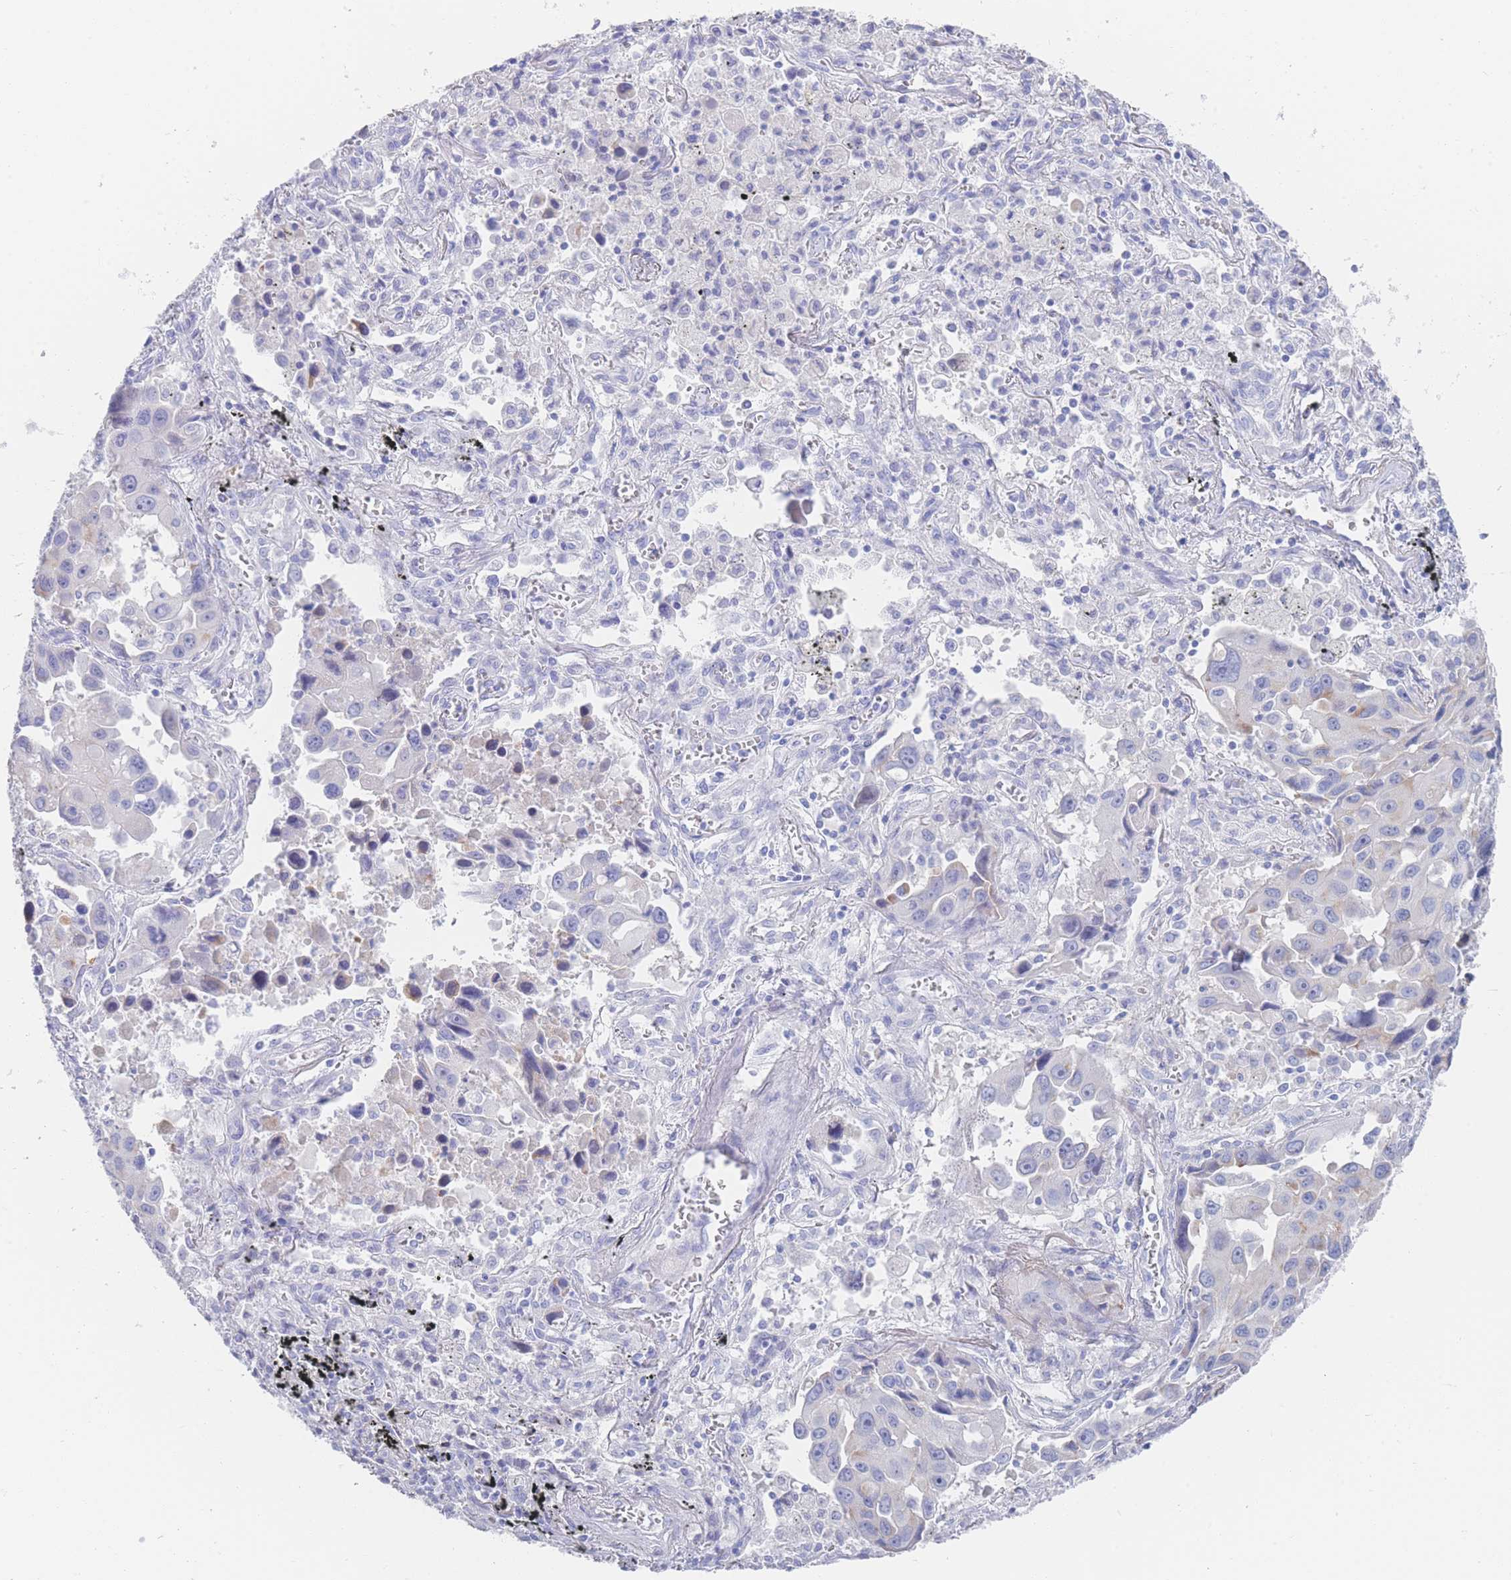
{"staining": {"intensity": "negative", "quantity": "none", "location": "none"}, "tissue": "lung cancer", "cell_type": "Tumor cells", "image_type": "cancer", "snomed": [{"axis": "morphology", "description": "Adenocarcinoma, NOS"}, {"axis": "topography", "description": "Lung"}], "caption": "High magnification brightfield microscopy of lung cancer stained with DAB (3,3'-diaminobenzidine) (brown) and counterstained with hematoxylin (blue): tumor cells show no significant expression.", "gene": "LRRC37A", "patient": {"sex": "male", "age": 66}}